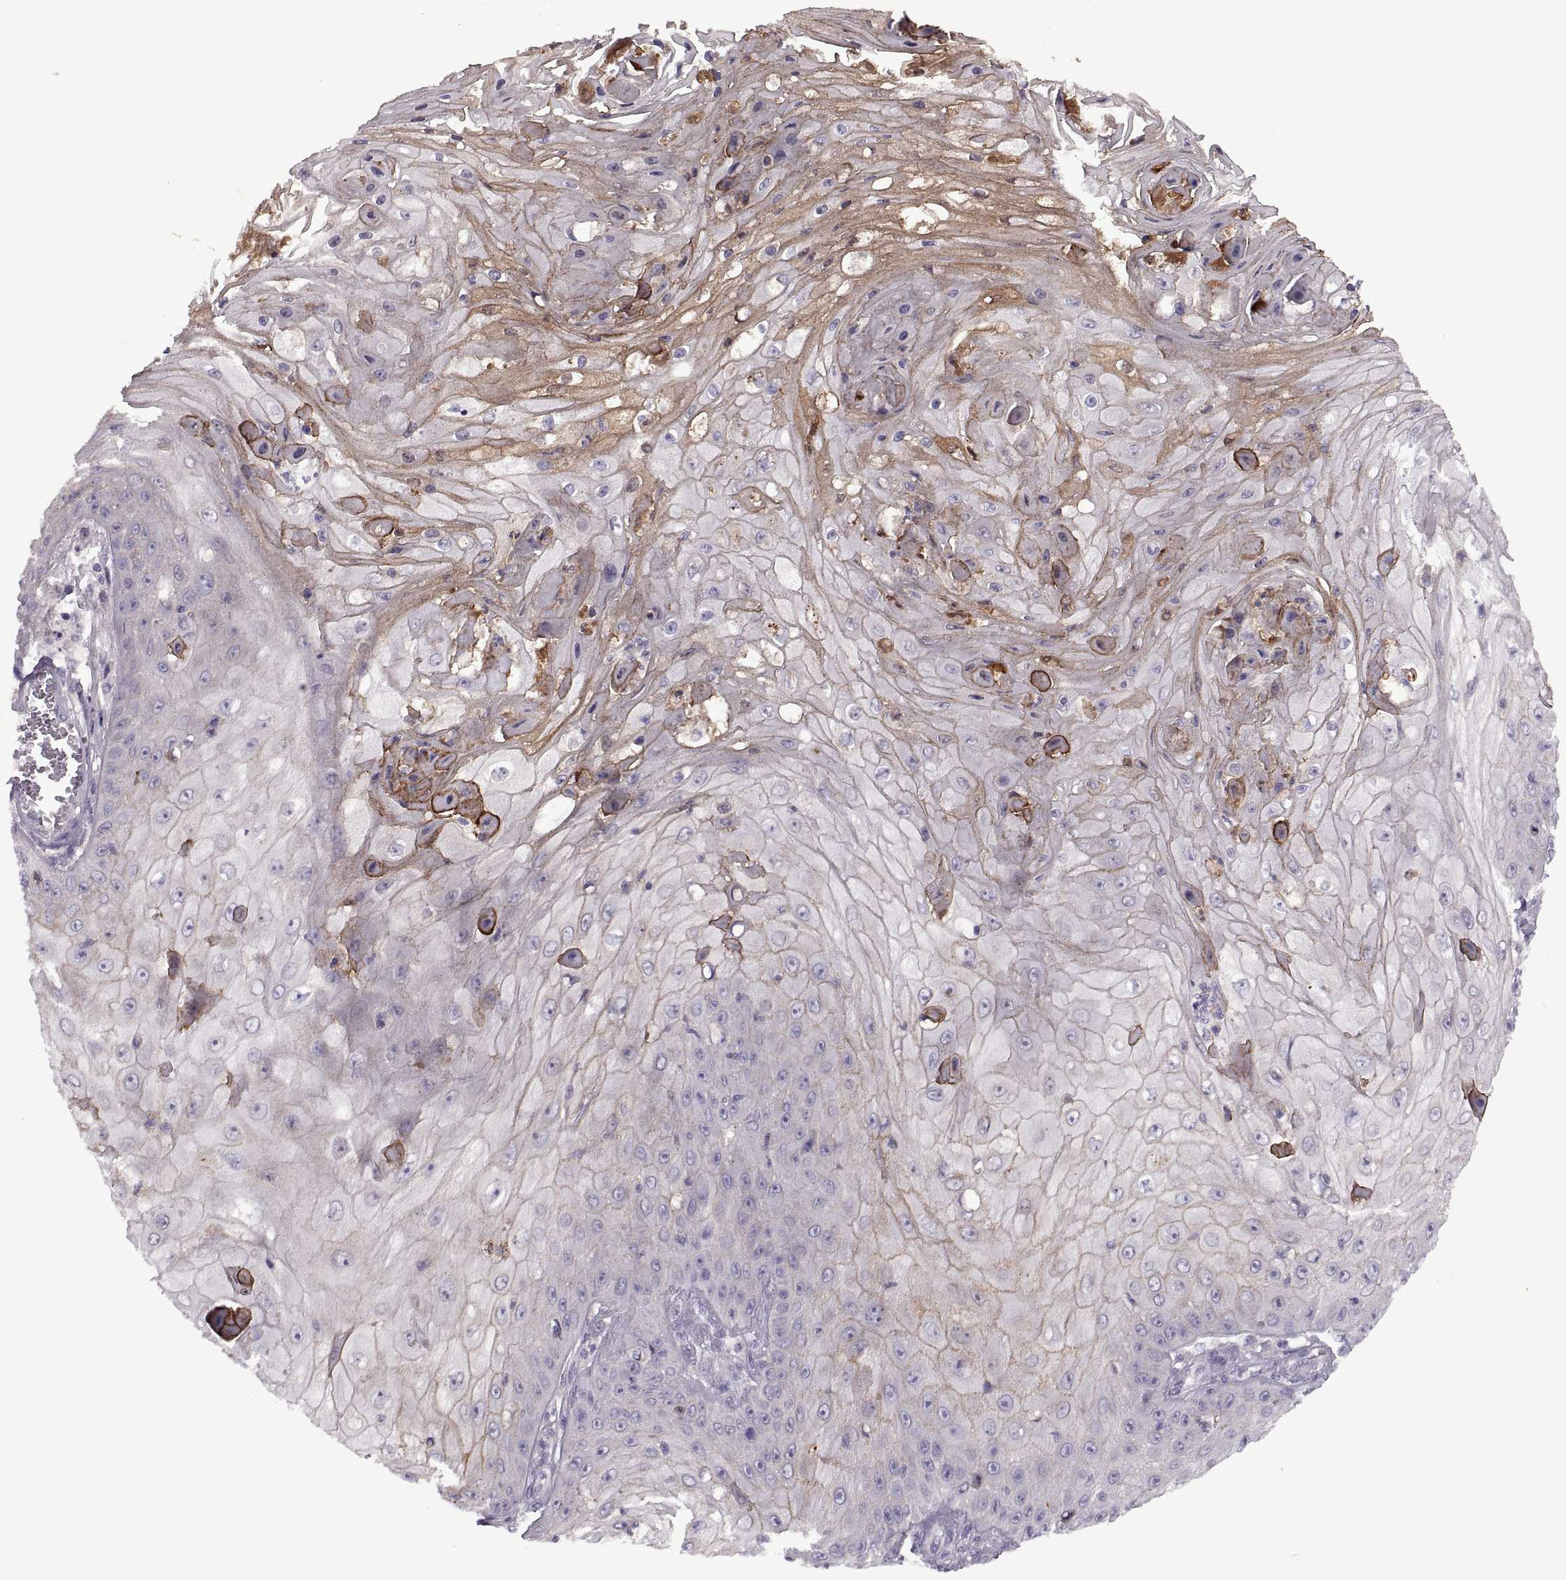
{"staining": {"intensity": "moderate", "quantity": "<25%", "location": "cytoplasmic/membranous"}, "tissue": "skin cancer", "cell_type": "Tumor cells", "image_type": "cancer", "snomed": [{"axis": "morphology", "description": "Squamous cell carcinoma, NOS"}, {"axis": "topography", "description": "Skin"}], "caption": "Skin cancer stained with immunohistochemistry shows moderate cytoplasmic/membranous staining in about <25% of tumor cells. (DAB (3,3'-diaminobenzidine) IHC with brightfield microscopy, high magnification).", "gene": "RIPK4", "patient": {"sex": "male", "age": 70}}